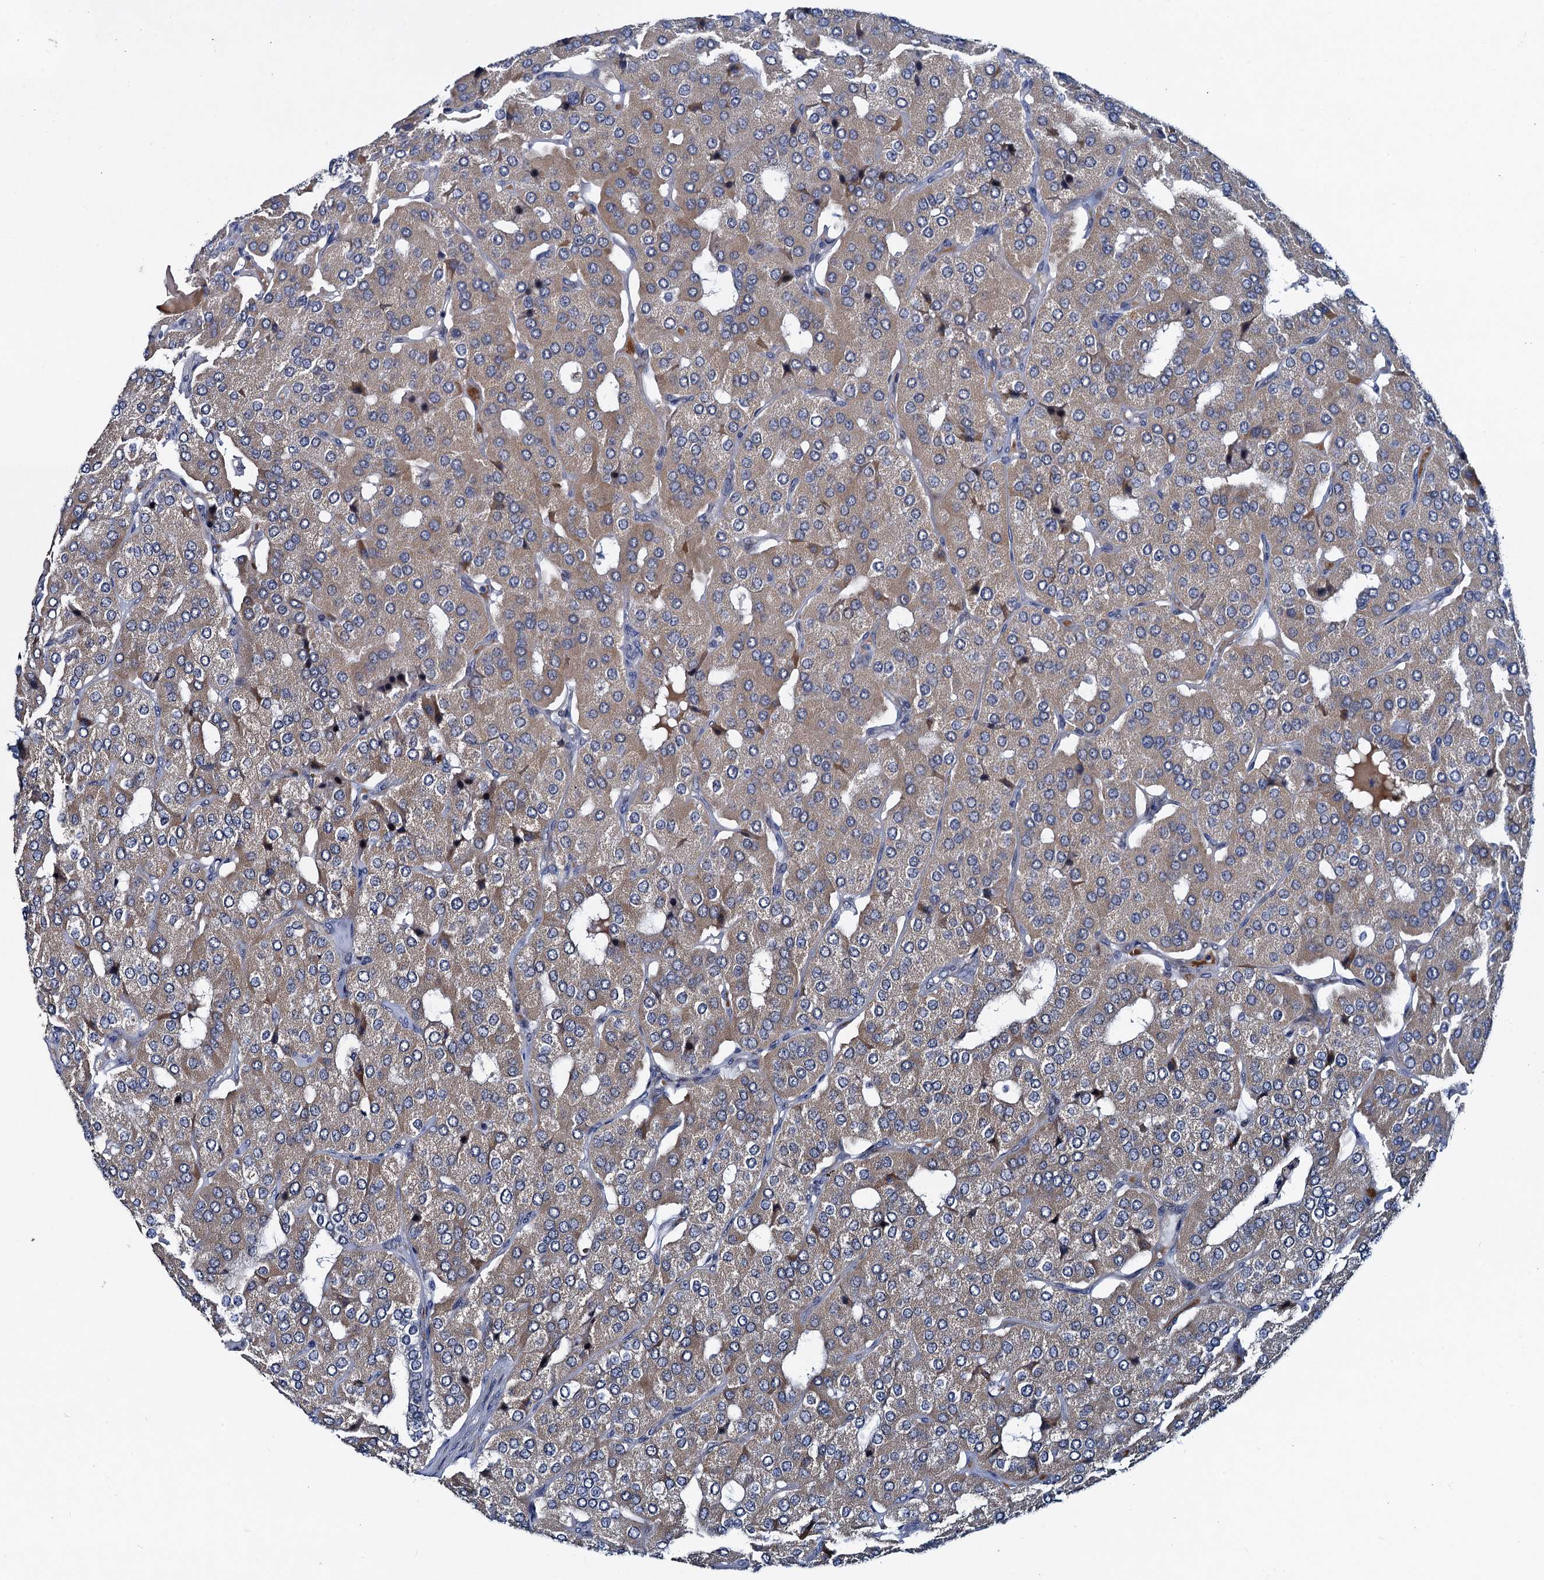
{"staining": {"intensity": "weak", "quantity": ">75%", "location": "cytoplasmic/membranous"}, "tissue": "parathyroid gland", "cell_type": "Glandular cells", "image_type": "normal", "snomed": [{"axis": "morphology", "description": "Normal tissue, NOS"}, {"axis": "morphology", "description": "Adenoma, NOS"}, {"axis": "topography", "description": "Parathyroid gland"}], "caption": "This histopathology image exhibits immunohistochemistry (IHC) staining of unremarkable parathyroid gland, with low weak cytoplasmic/membranous staining in approximately >75% of glandular cells.", "gene": "ATOSA", "patient": {"sex": "female", "age": 86}}